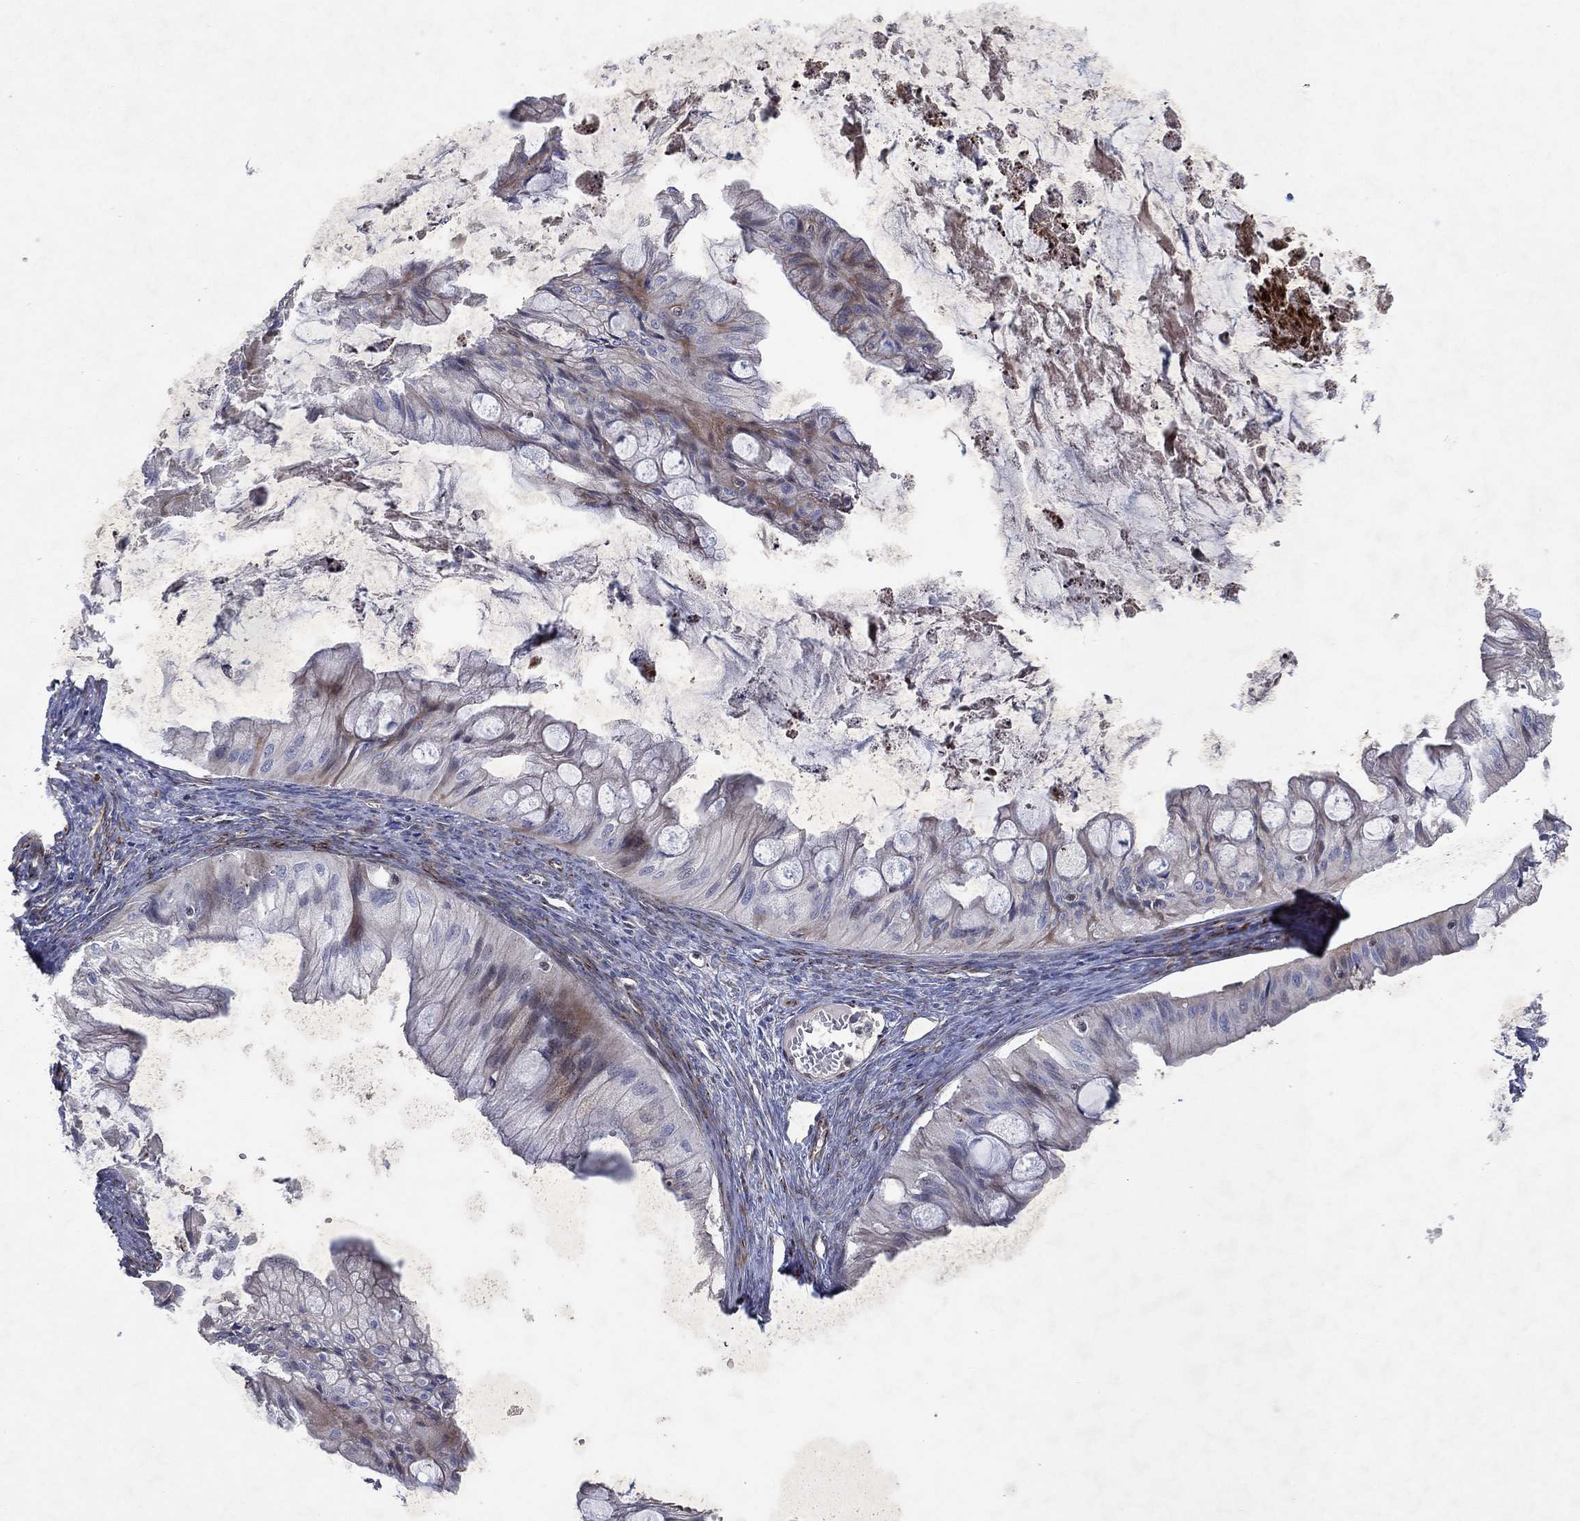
{"staining": {"intensity": "negative", "quantity": "none", "location": "none"}, "tissue": "ovarian cancer", "cell_type": "Tumor cells", "image_type": "cancer", "snomed": [{"axis": "morphology", "description": "Cystadenocarcinoma, mucinous, NOS"}, {"axis": "topography", "description": "Ovary"}], "caption": "Tumor cells show no significant staining in ovarian mucinous cystadenocarcinoma.", "gene": "FLI1", "patient": {"sex": "female", "age": 57}}